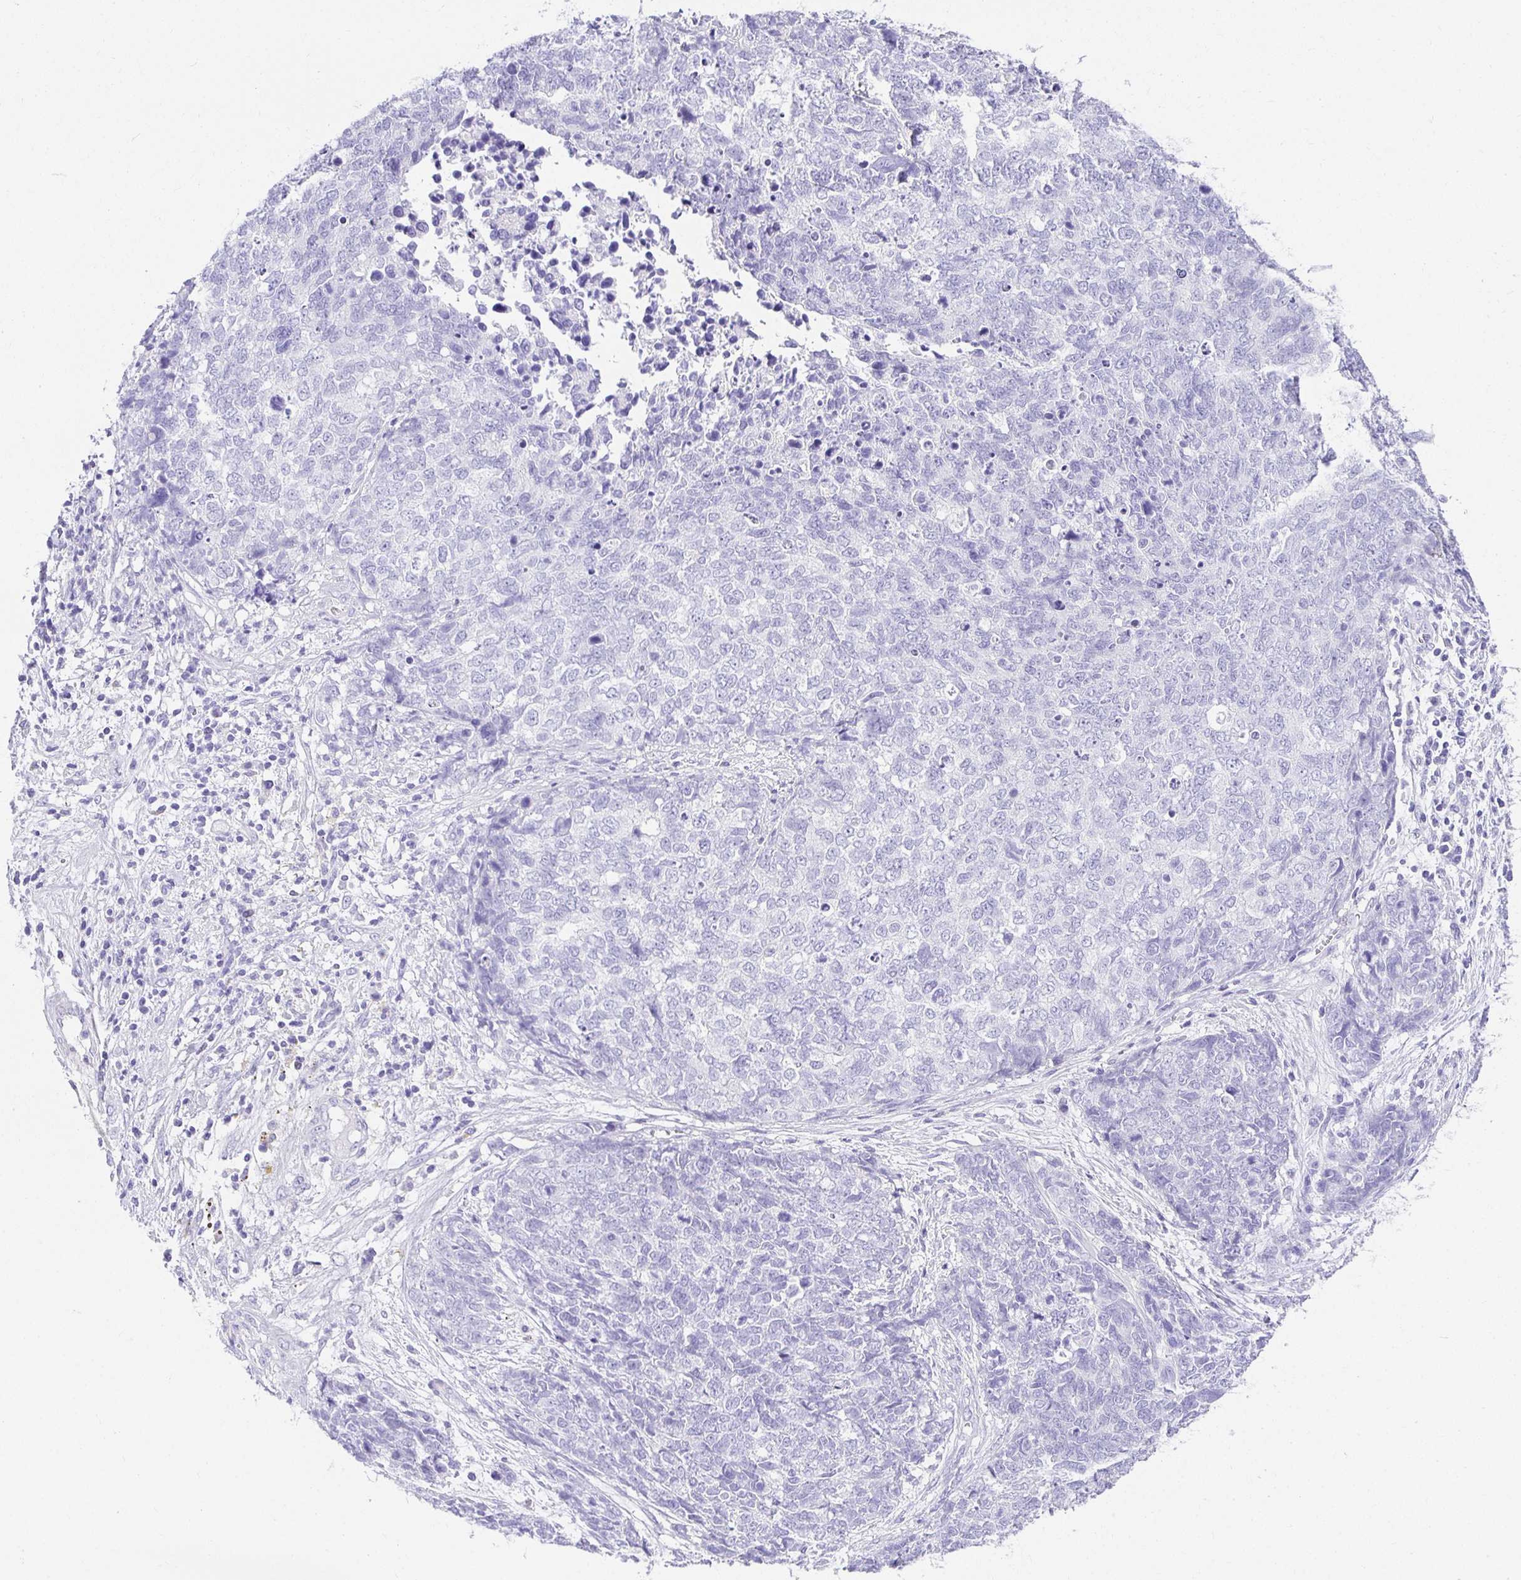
{"staining": {"intensity": "negative", "quantity": "none", "location": "none"}, "tissue": "cervical cancer", "cell_type": "Tumor cells", "image_type": "cancer", "snomed": [{"axis": "morphology", "description": "Adenocarcinoma, NOS"}, {"axis": "topography", "description": "Cervix"}], "caption": "High magnification brightfield microscopy of adenocarcinoma (cervical) stained with DAB (3,3'-diaminobenzidine) (brown) and counterstained with hematoxylin (blue): tumor cells show no significant positivity. (DAB (3,3'-diaminobenzidine) immunohistochemistry, high magnification).", "gene": "CHAT", "patient": {"sex": "female", "age": 63}}